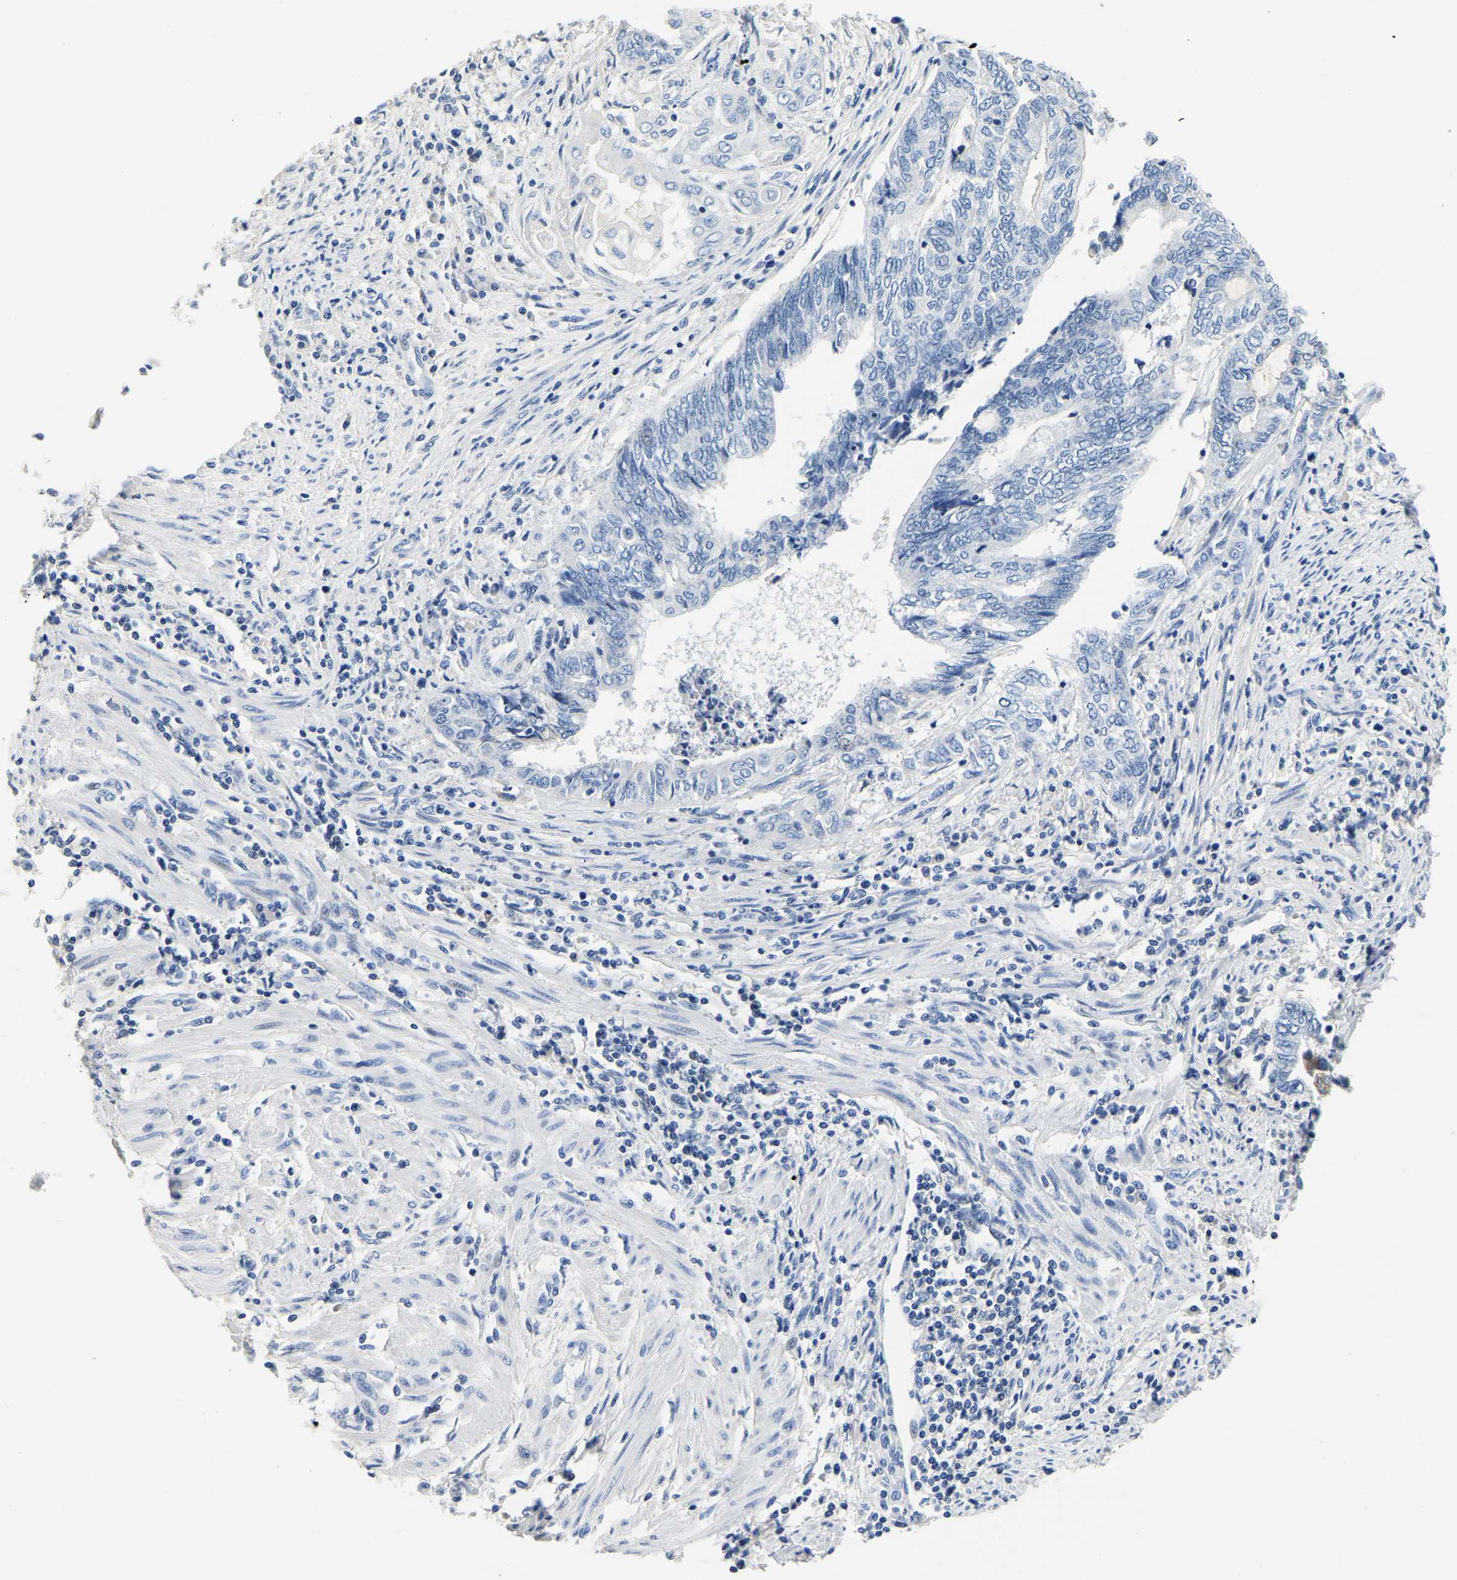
{"staining": {"intensity": "negative", "quantity": "none", "location": "none"}, "tissue": "endometrial cancer", "cell_type": "Tumor cells", "image_type": "cancer", "snomed": [{"axis": "morphology", "description": "Adenocarcinoma, NOS"}, {"axis": "topography", "description": "Uterus"}, {"axis": "topography", "description": "Endometrium"}], "caption": "This histopathology image is of endometrial adenocarcinoma stained with IHC to label a protein in brown with the nuclei are counter-stained blue. There is no expression in tumor cells.", "gene": "PCK2", "patient": {"sex": "female", "age": 70}}